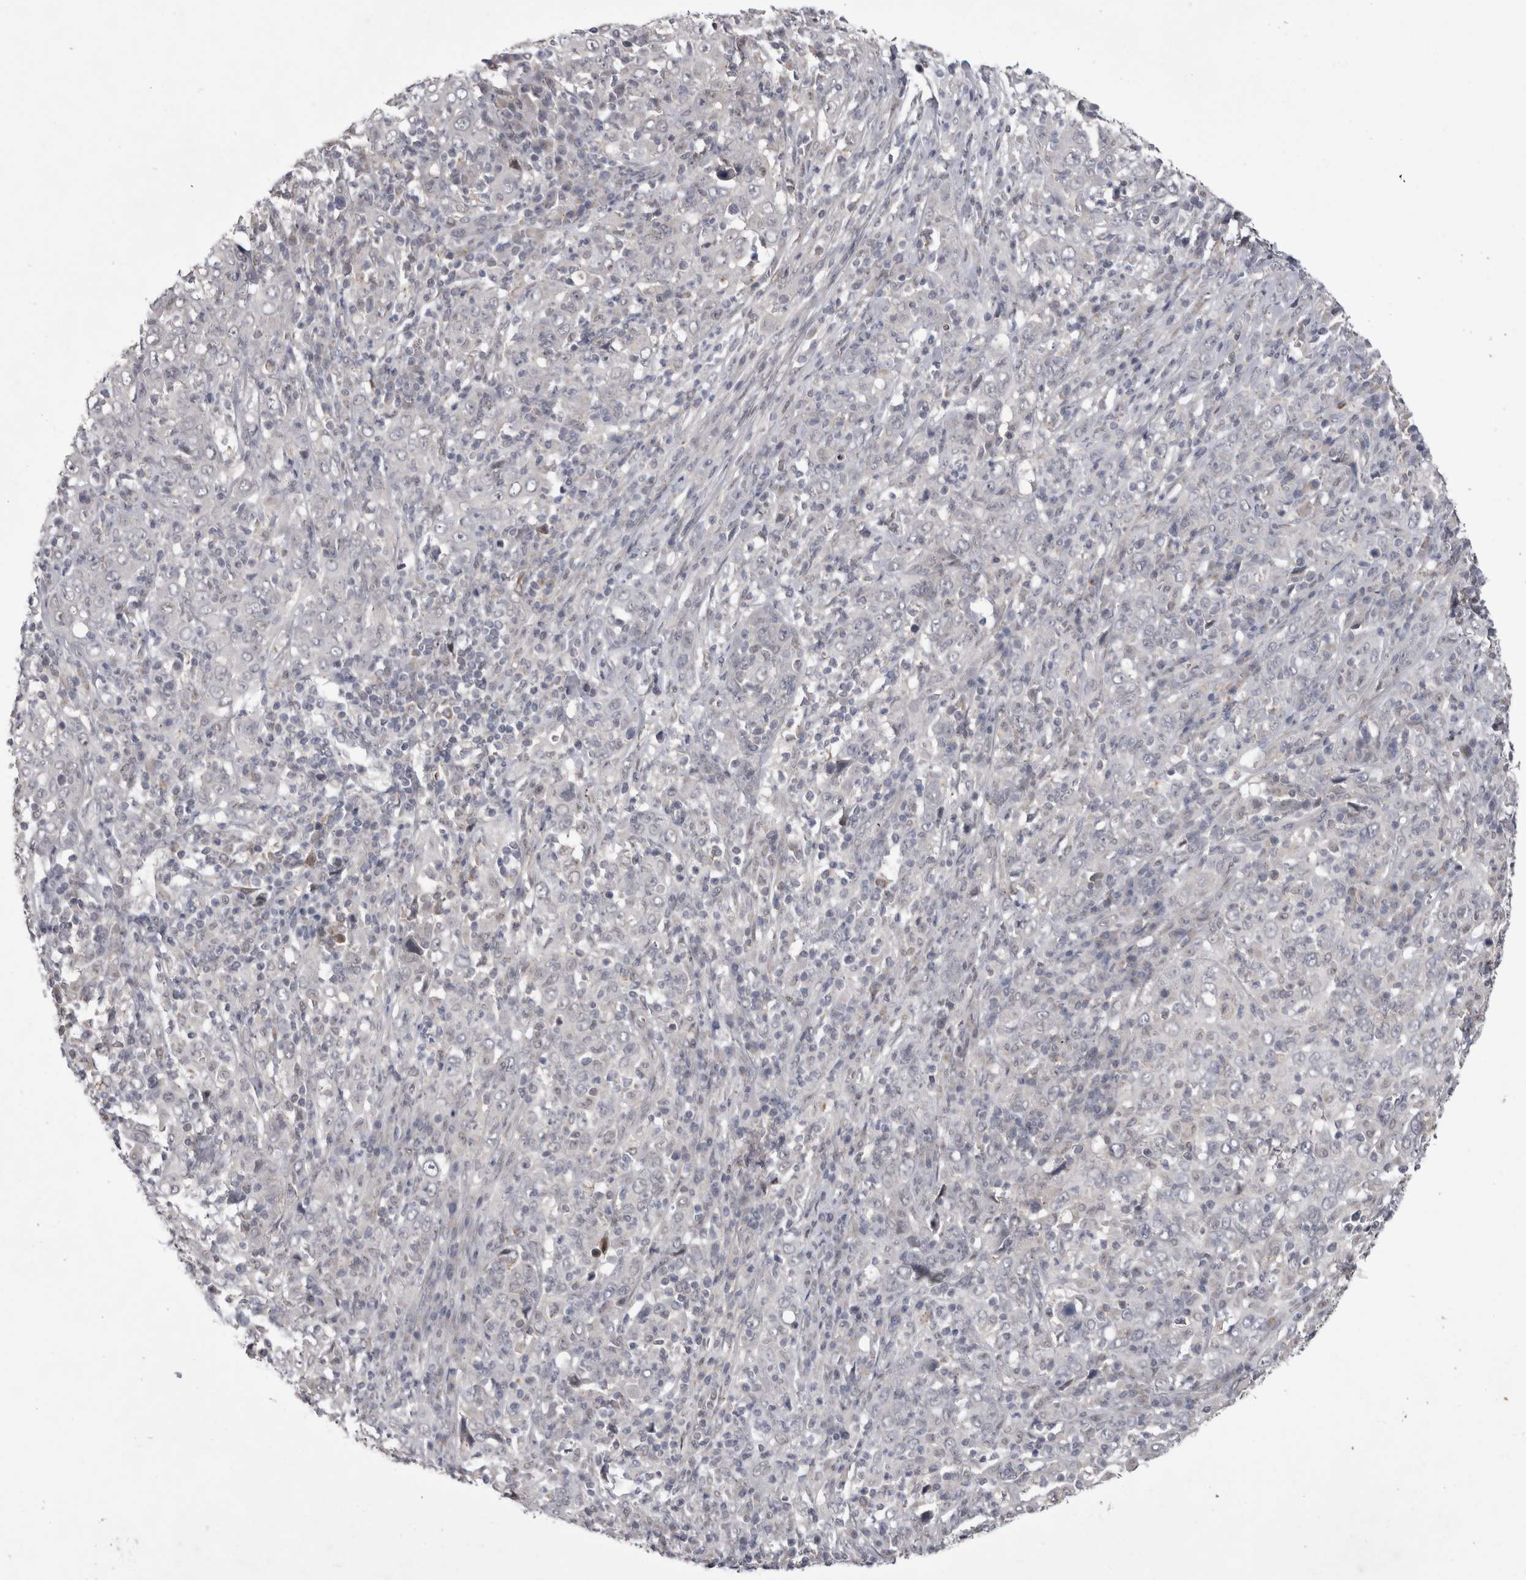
{"staining": {"intensity": "negative", "quantity": "none", "location": "none"}, "tissue": "cervical cancer", "cell_type": "Tumor cells", "image_type": "cancer", "snomed": [{"axis": "morphology", "description": "Squamous cell carcinoma, NOS"}, {"axis": "topography", "description": "Cervix"}], "caption": "Human cervical cancer stained for a protein using immunohistochemistry (IHC) reveals no expression in tumor cells.", "gene": "IFI44", "patient": {"sex": "female", "age": 46}}